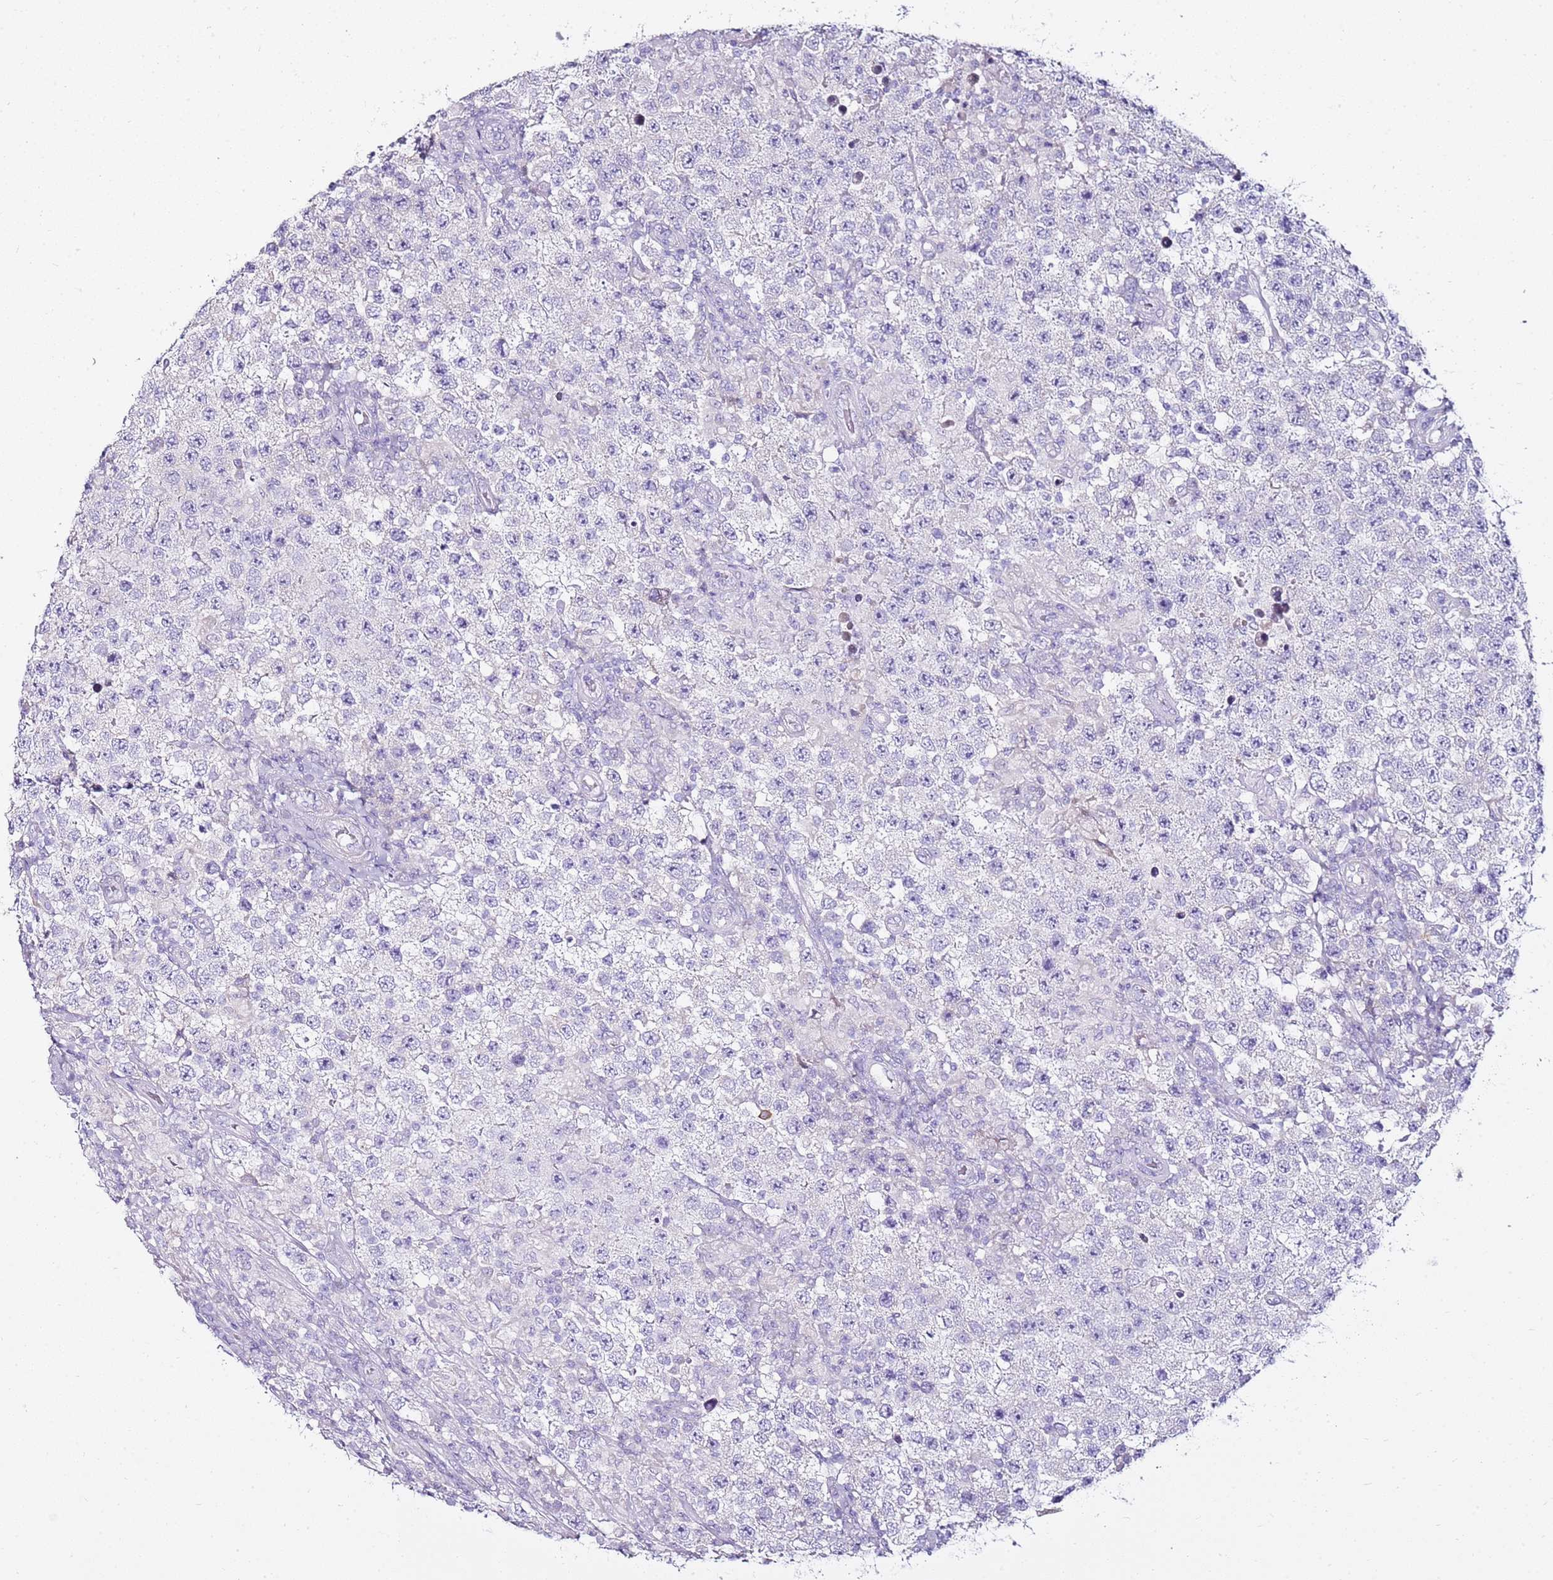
{"staining": {"intensity": "negative", "quantity": "none", "location": "none"}, "tissue": "testis cancer", "cell_type": "Tumor cells", "image_type": "cancer", "snomed": [{"axis": "morphology", "description": "Normal tissue, NOS"}, {"axis": "morphology", "description": "Urothelial carcinoma, High grade"}, {"axis": "morphology", "description": "Seminoma, NOS"}, {"axis": "morphology", "description": "Carcinoma, Embryonal, NOS"}, {"axis": "topography", "description": "Urinary bladder"}, {"axis": "topography", "description": "Testis"}], "caption": "IHC micrograph of human testis embryonal carcinoma stained for a protein (brown), which demonstrates no positivity in tumor cells.", "gene": "MYBPC3", "patient": {"sex": "male", "age": 41}}